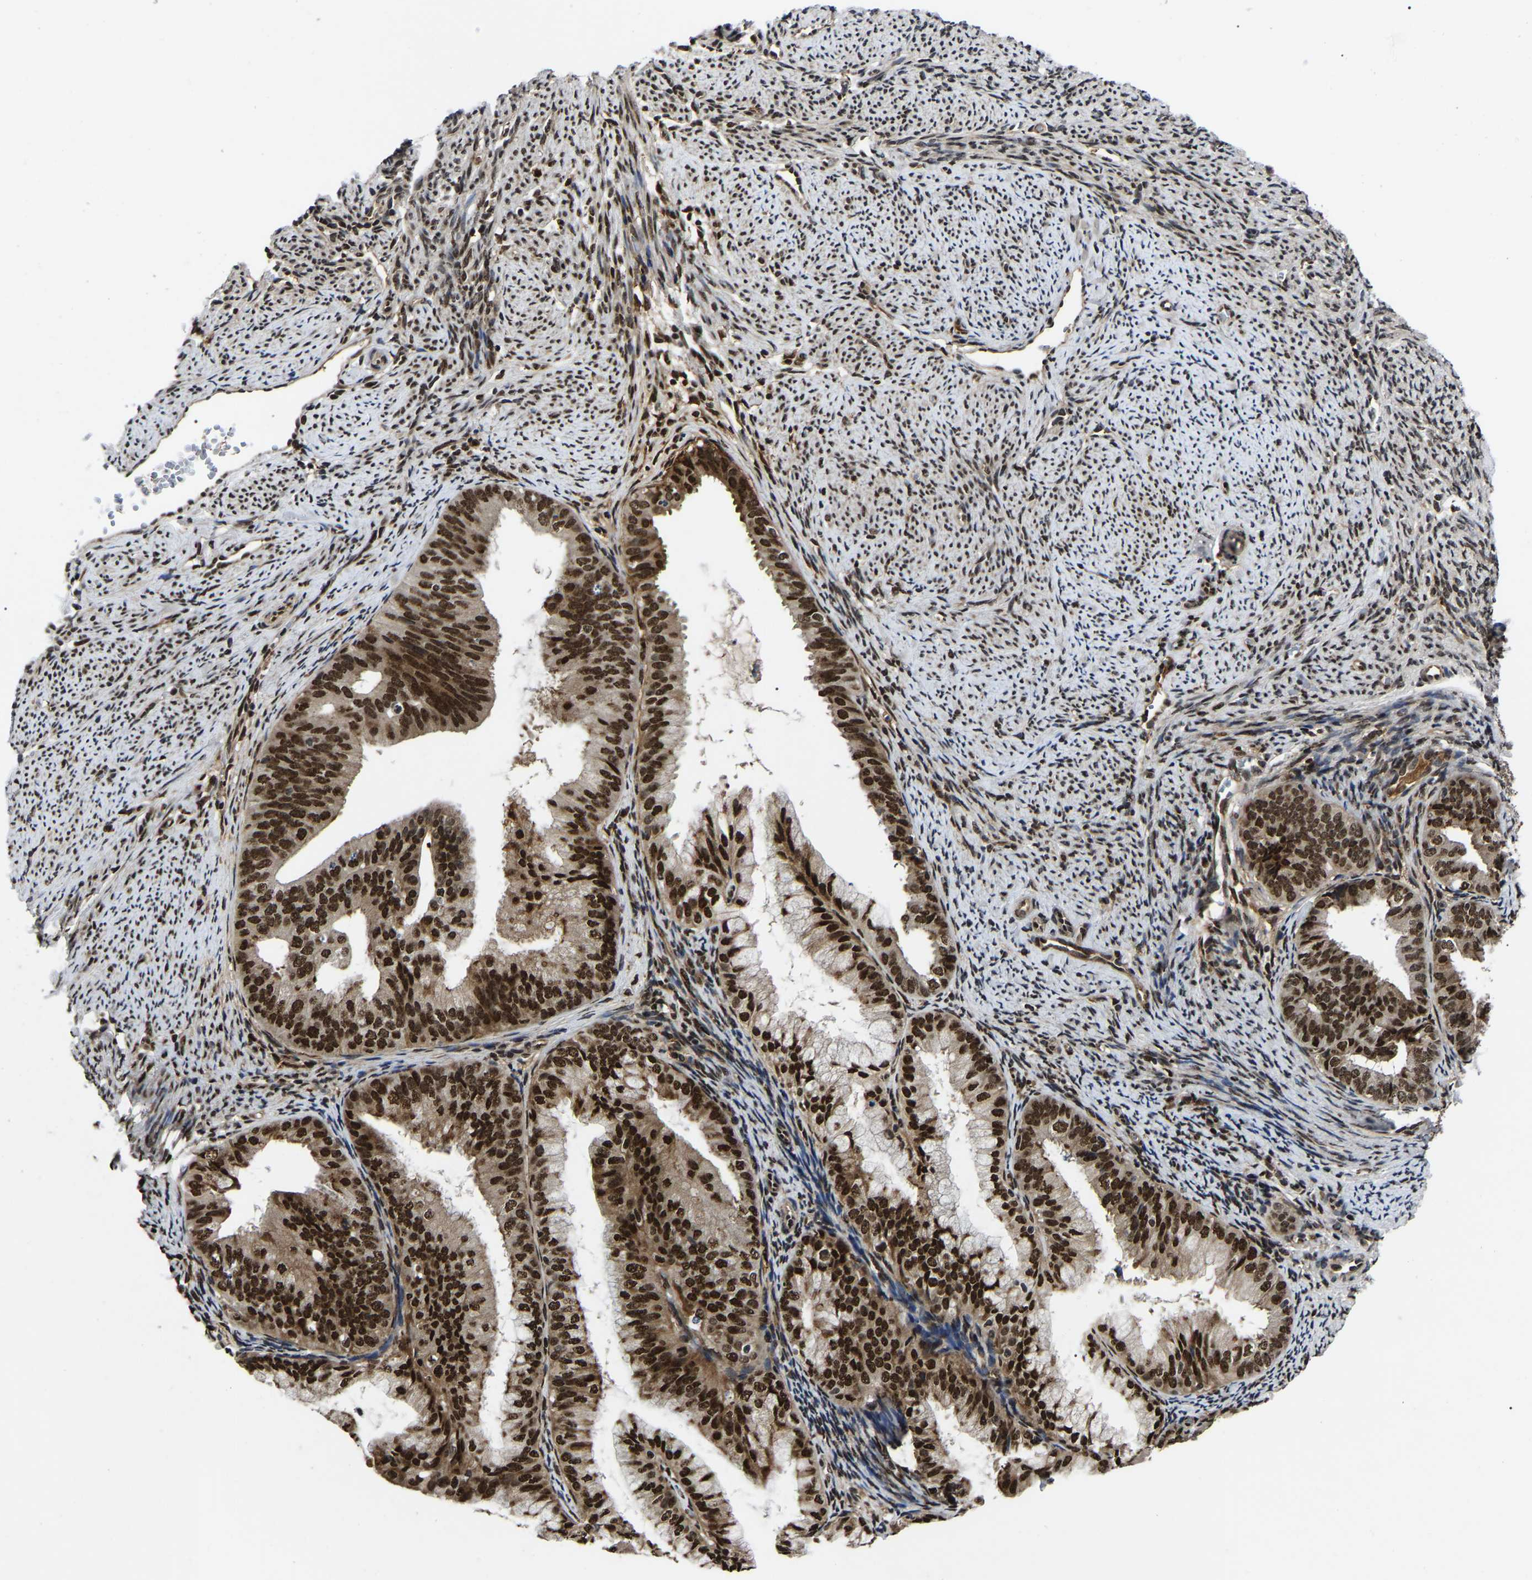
{"staining": {"intensity": "strong", "quantity": ">75%", "location": "nuclear"}, "tissue": "endometrial cancer", "cell_type": "Tumor cells", "image_type": "cancer", "snomed": [{"axis": "morphology", "description": "Adenocarcinoma, NOS"}, {"axis": "topography", "description": "Endometrium"}], "caption": "Protein expression analysis of human endometrial cancer reveals strong nuclear positivity in about >75% of tumor cells.", "gene": "TRIM35", "patient": {"sex": "female", "age": 63}}